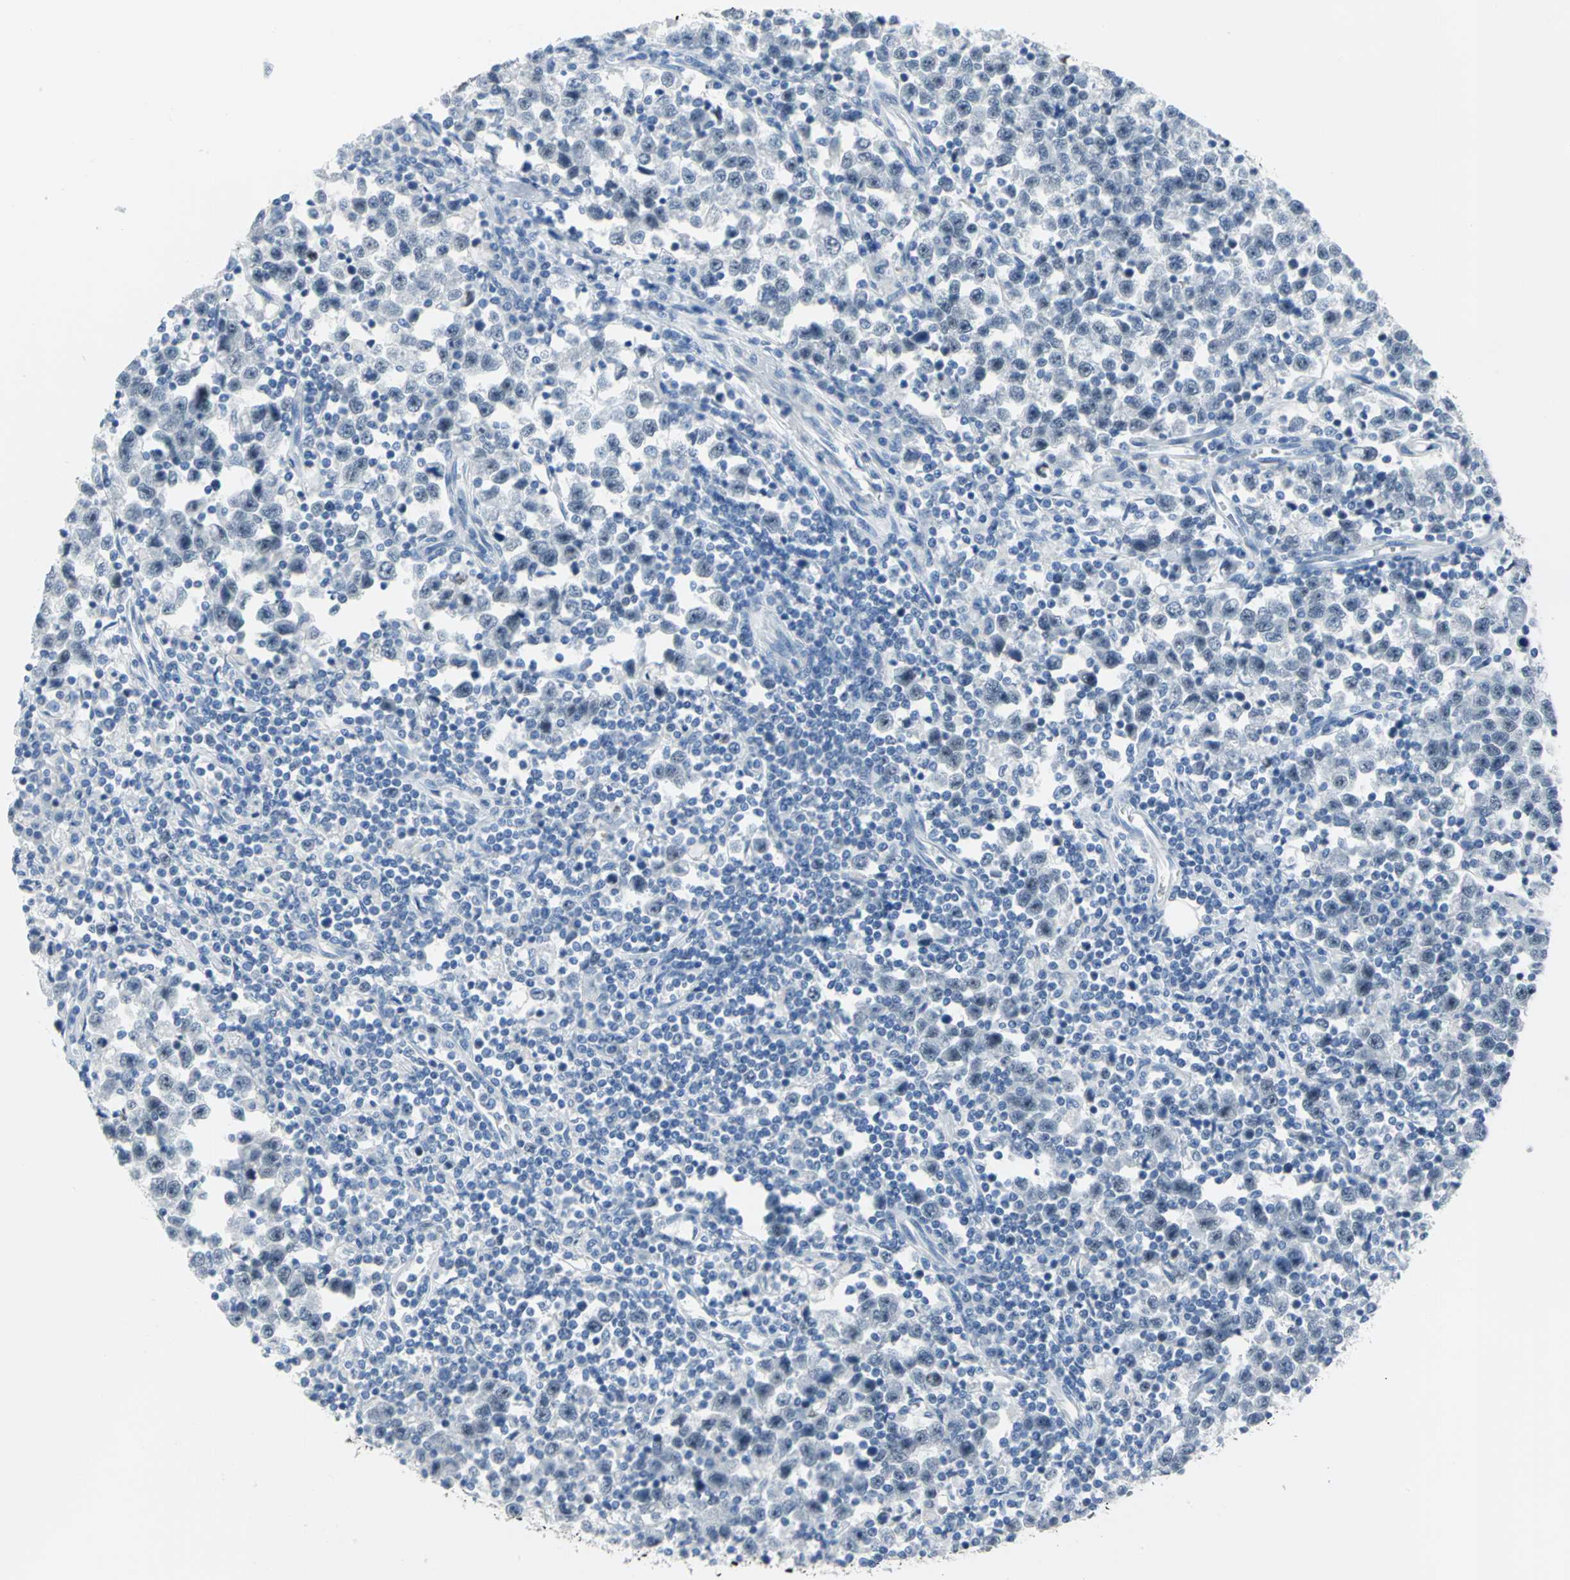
{"staining": {"intensity": "moderate", "quantity": "<25%", "location": "nuclear"}, "tissue": "testis cancer", "cell_type": "Tumor cells", "image_type": "cancer", "snomed": [{"axis": "morphology", "description": "Seminoma, NOS"}, {"axis": "topography", "description": "Testis"}], "caption": "Moderate nuclear protein positivity is present in about <25% of tumor cells in testis cancer (seminoma).", "gene": "MCM3", "patient": {"sex": "male", "age": 43}}